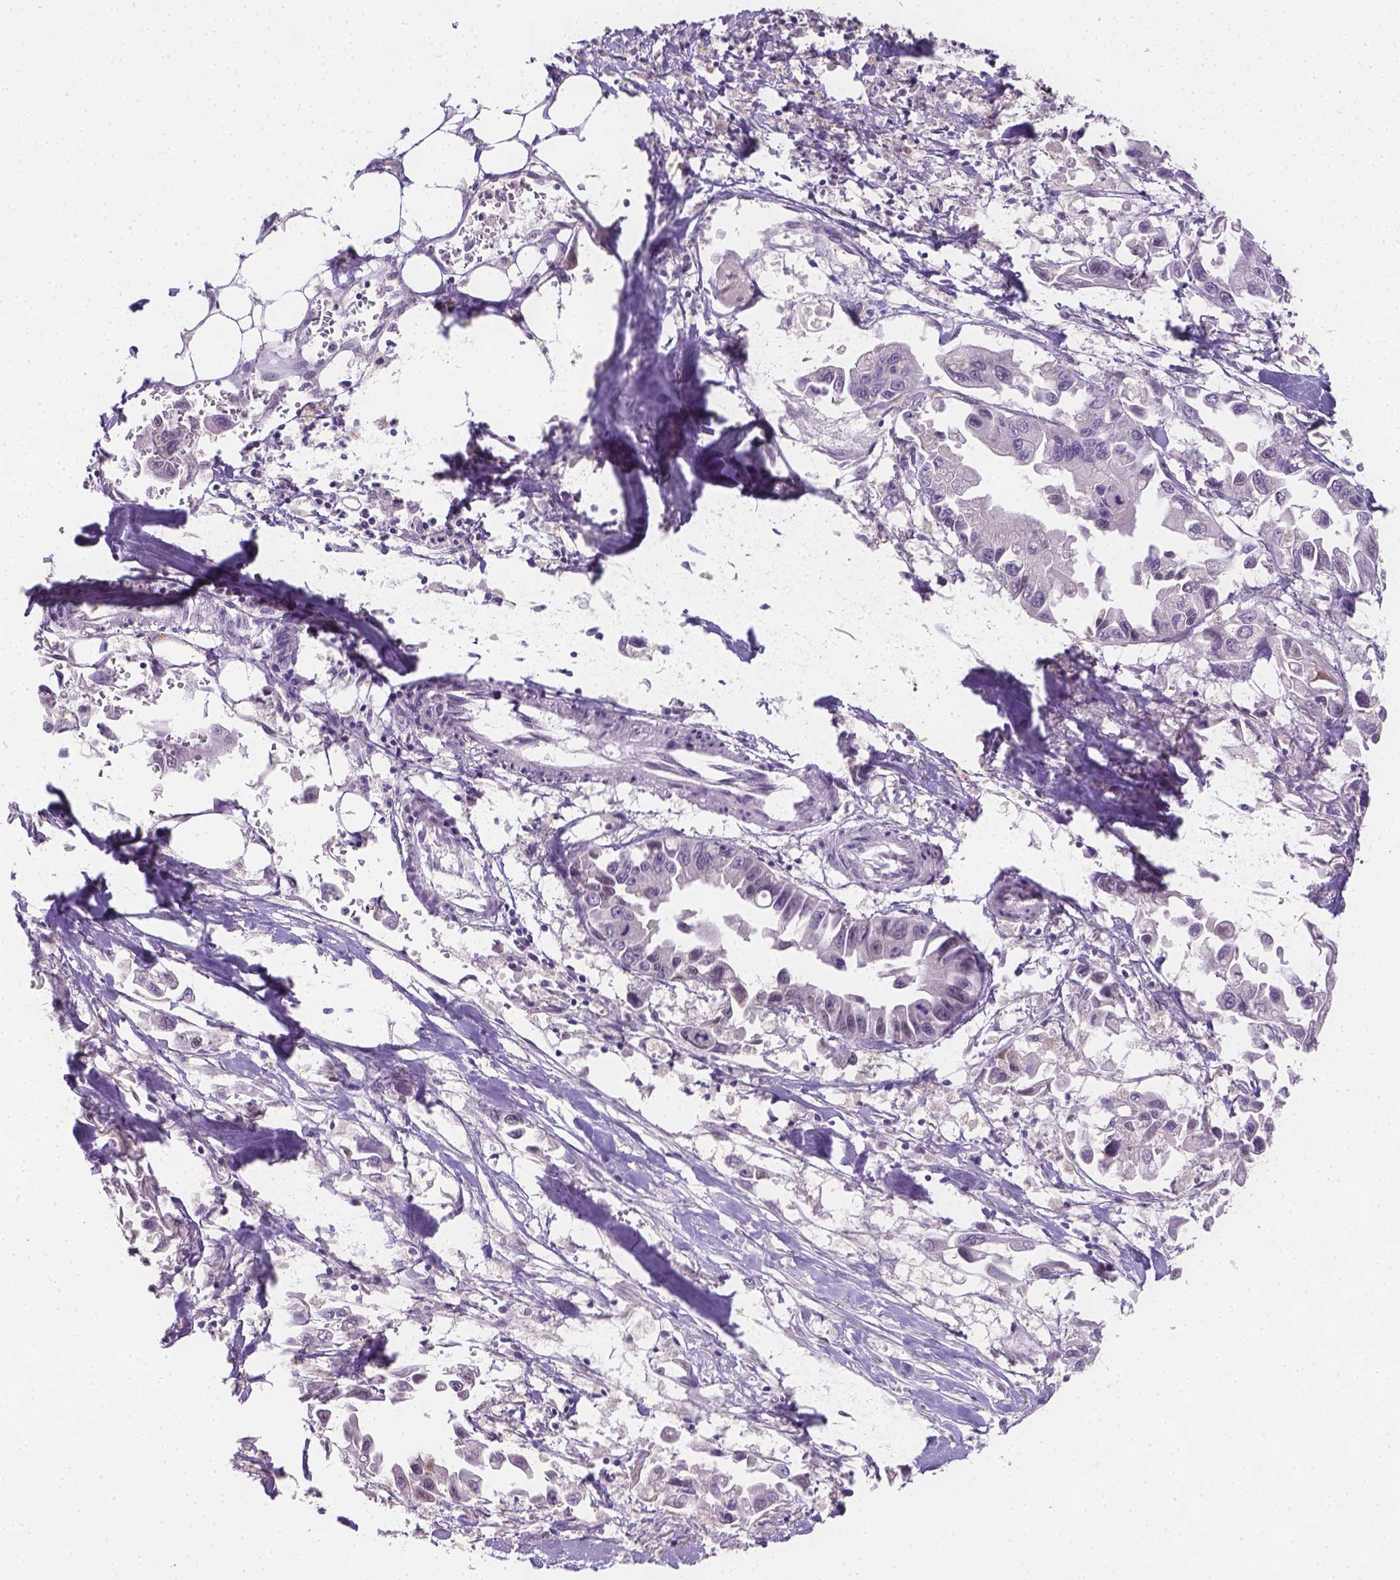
{"staining": {"intensity": "negative", "quantity": "none", "location": "none"}, "tissue": "pancreatic cancer", "cell_type": "Tumor cells", "image_type": "cancer", "snomed": [{"axis": "morphology", "description": "Adenocarcinoma, NOS"}, {"axis": "topography", "description": "Pancreas"}], "caption": "DAB (3,3'-diaminobenzidine) immunohistochemical staining of human pancreatic cancer displays no significant positivity in tumor cells.", "gene": "FANCE", "patient": {"sex": "female", "age": 83}}